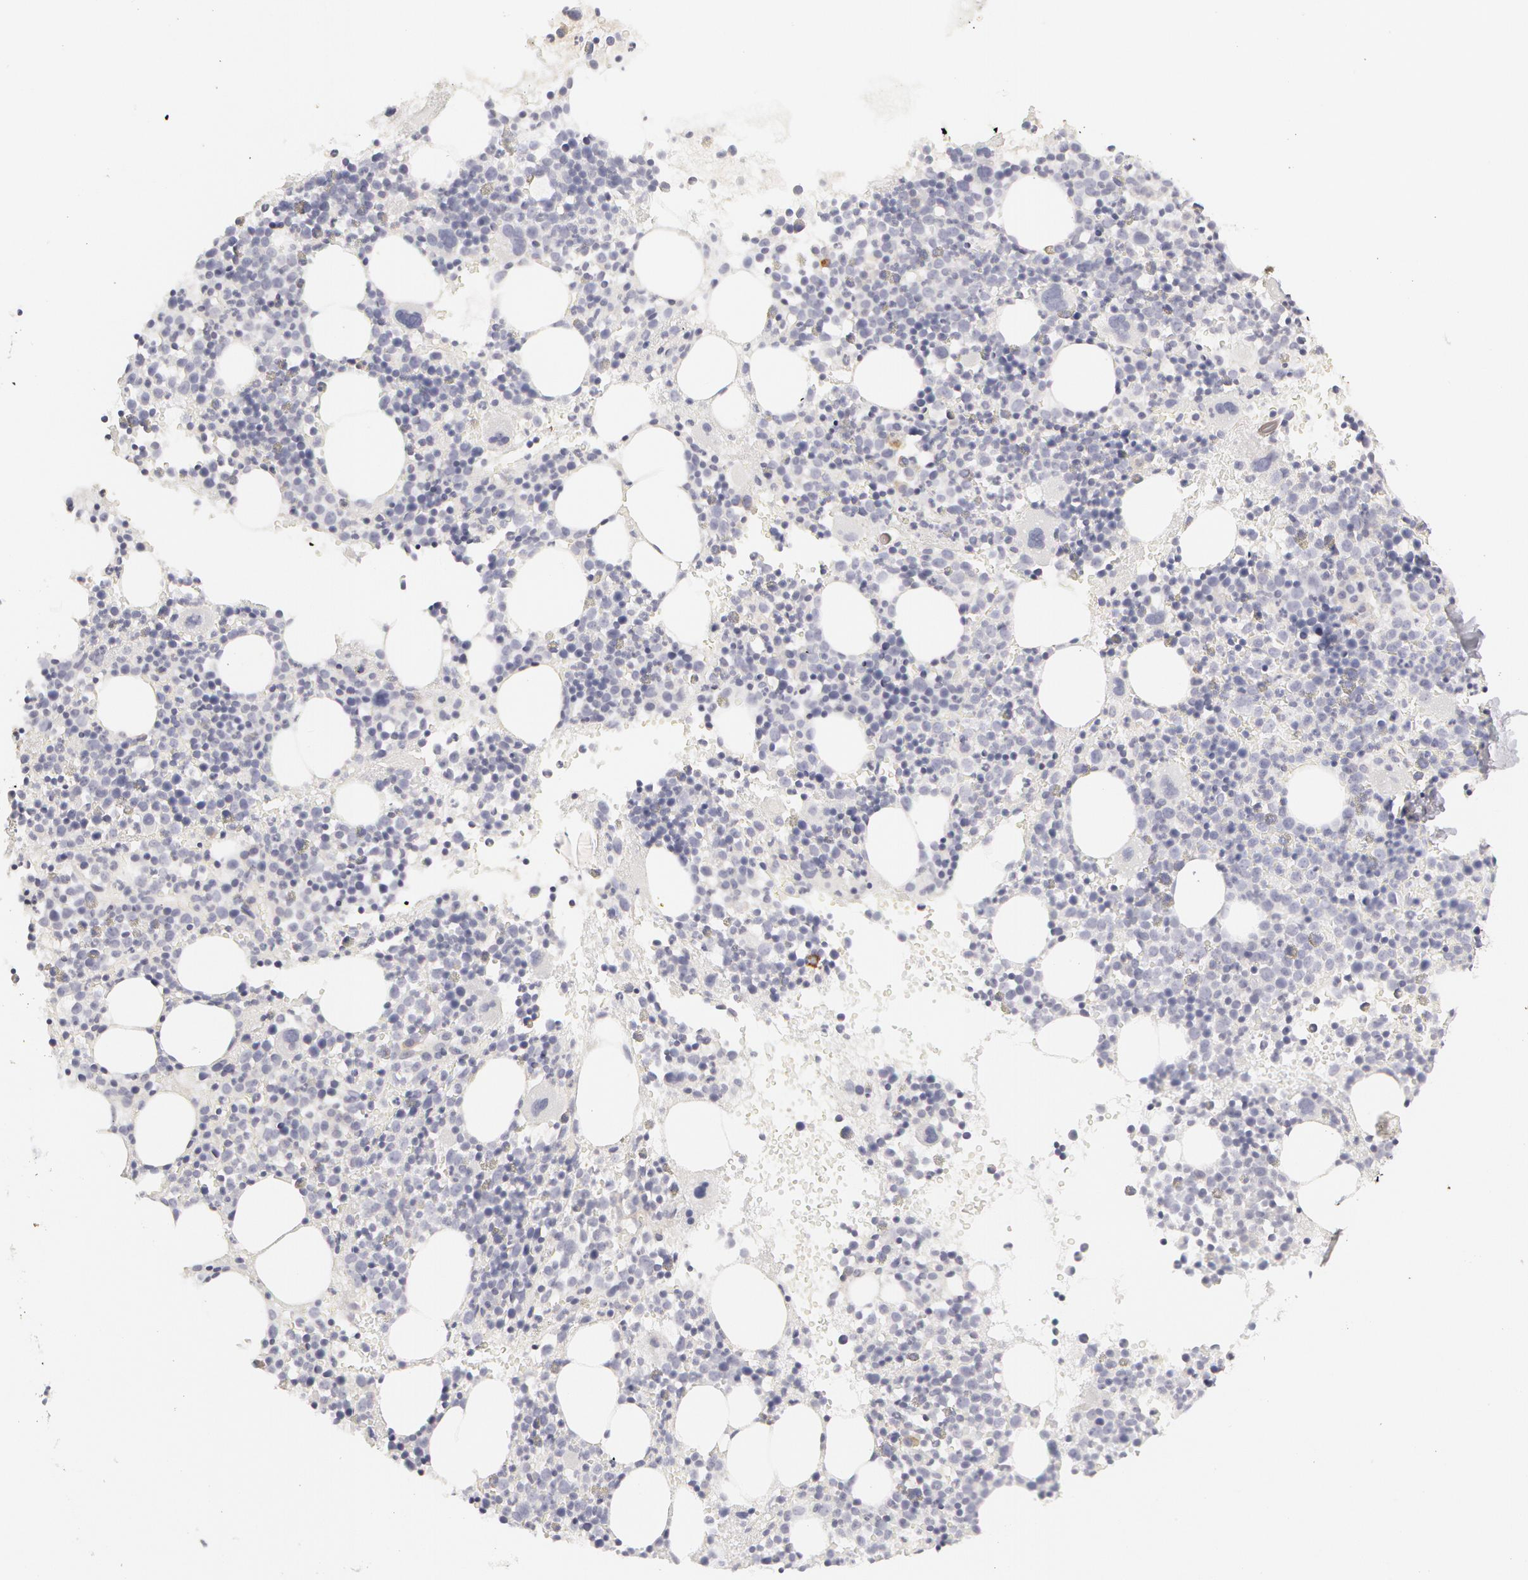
{"staining": {"intensity": "negative", "quantity": "none", "location": "none"}, "tissue": "bone marrow", "cell_type": "Hematopoietic cells", "image_type": "normal", "snomed": [{"axis": "morphology", "description": "Normal tissue, NOS"}, {"axis": "topography", "description": "Bone marrow"}], "caption": "Human bone marrow stained for a protein using IHC displays no staining in hematopoietic cells.", "gene": "ABCB1", "patient": {"sex": "male", "age": 34}}